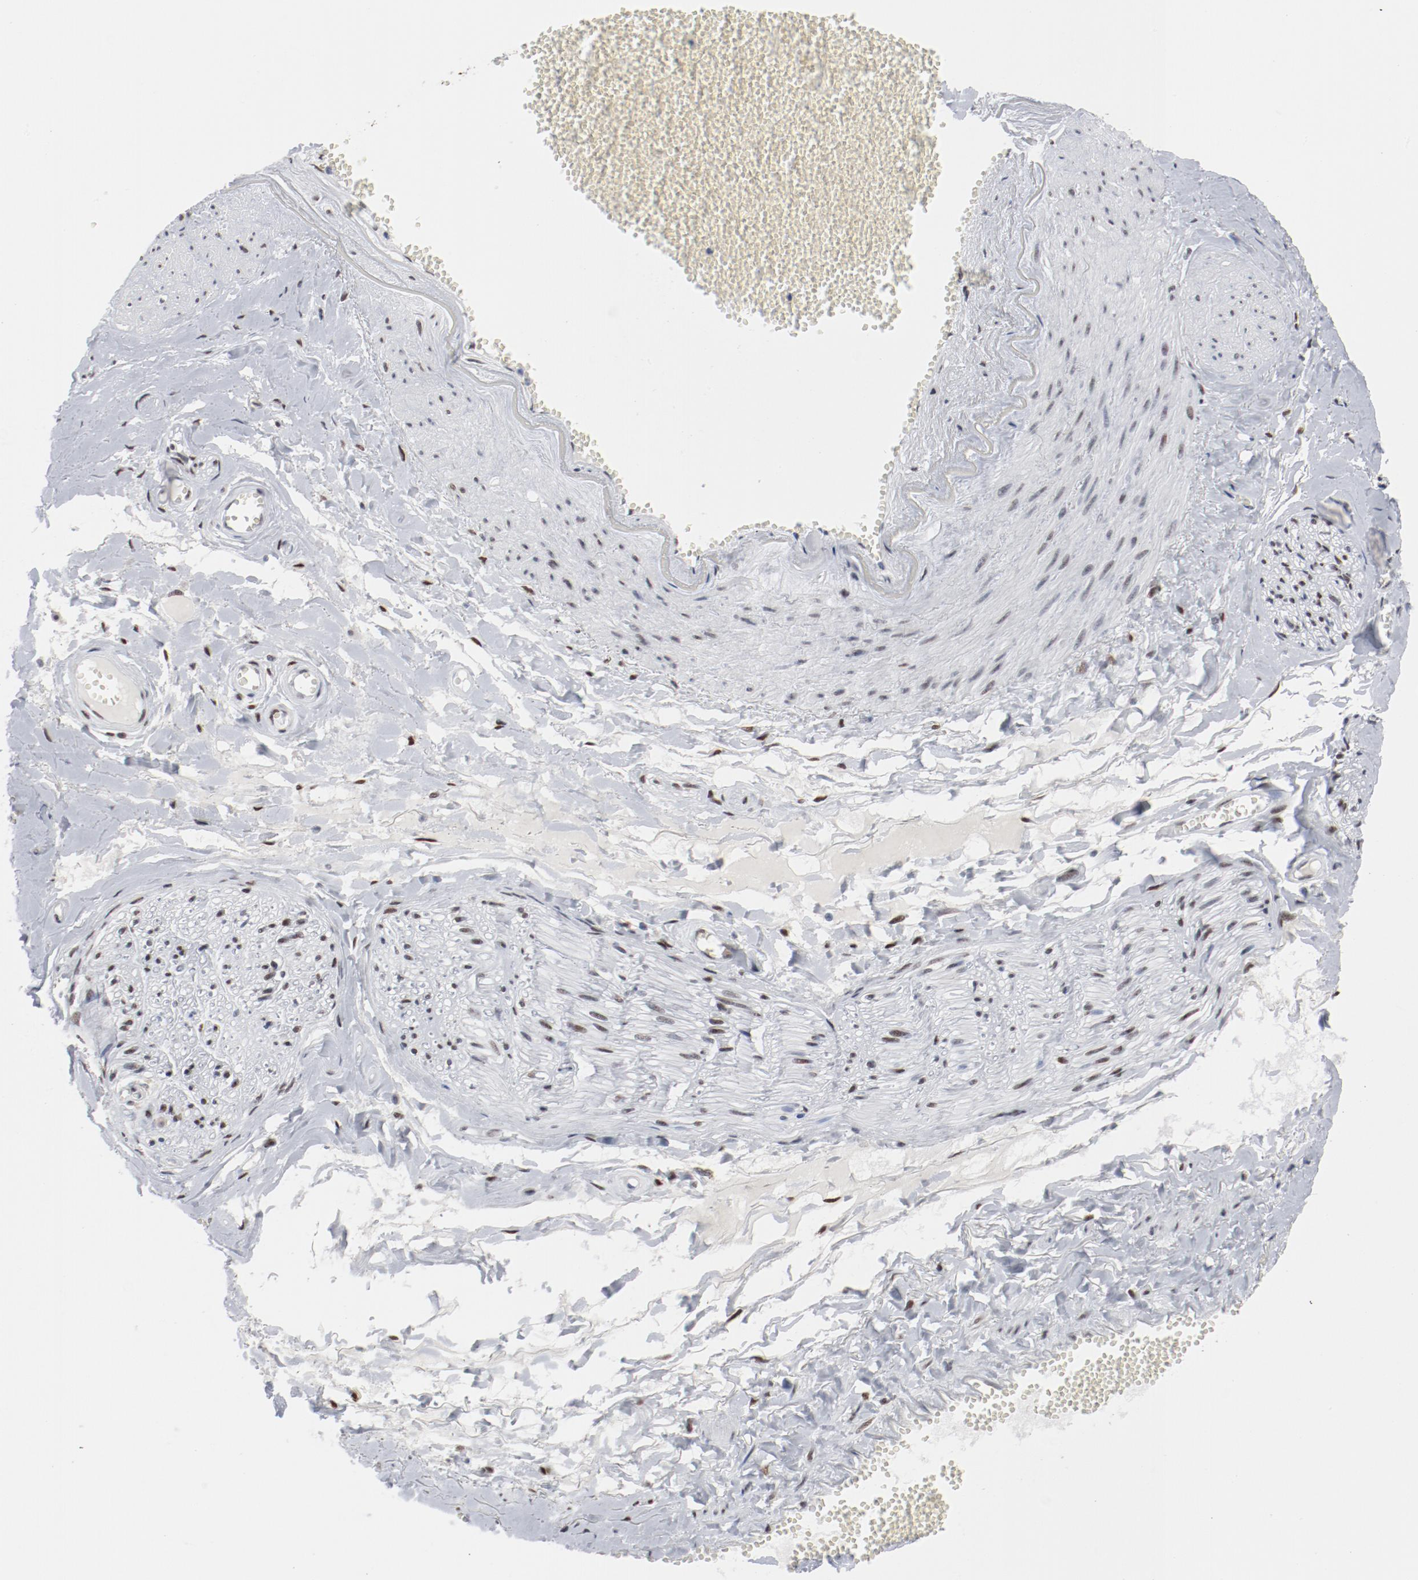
{"staining": {"intensity": "moderate", "quantity": ">75%", "location": "nuclear"}, "tissue": "adipose tissue", "cell_type": "Adipocytes", "image_type": "normal", "snomed": [{"axis": "morphology", "description": "Normal tissue, NOS"}, {"axis": "morphology", "description": "Inflammation, NOS"}, {"axis": "topography", "description": "Salivary gland"}, {"axis": "topography", "description": "Peripheral nerve tissue"}], "caption": "Adipocytes display medium levels of moderate nuclear expression in approximately >75% of cells in benign adipose tissue. Using DAB (3,3'-diaminobenzidine) (brown) and hematoxylin (blue) stains, captured at high magnification using brightfield microscopy.", "gene": "ARNT", "patient": {"sex": "female", "age": 75}}